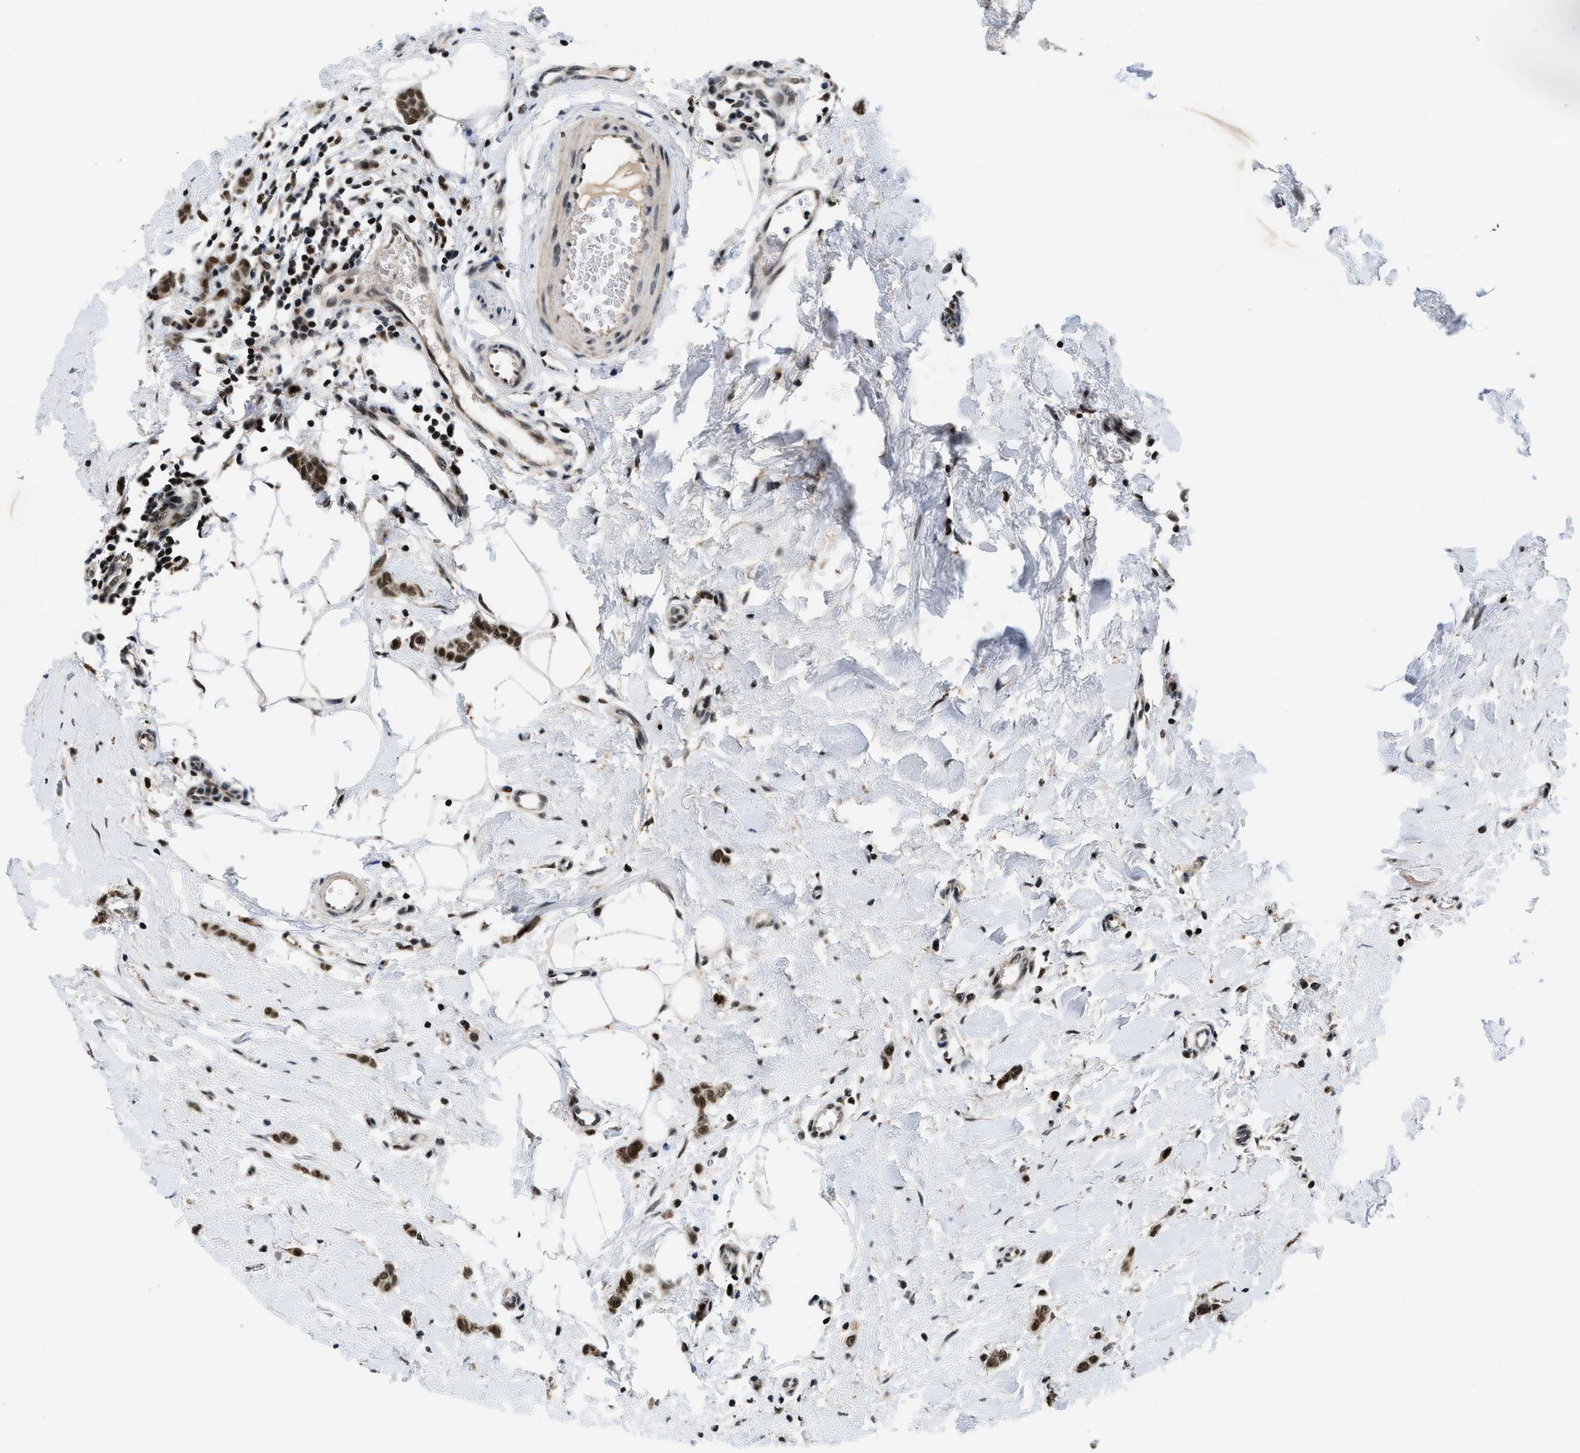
{"staining": {"intensity": "strong", "quantity": ">75%", "location": "nuclear"}, "tissue": "breast cancer", "cell_type": "Tumor cells", "image_type": "cancer", "snomed": [{"axis": "morphology", "description": "Lobular carcinoma"}, {"axis": "topography", "description": "Skin"}, {"axis": "topography", "description": "Breast"}], "caption": "Breast cancer stained with a brown dye shows strong nuclear positive expression in about >75% of tumor cells.", "gene": "KDM3B", "patient": {"sex": "female", "age": 46}}